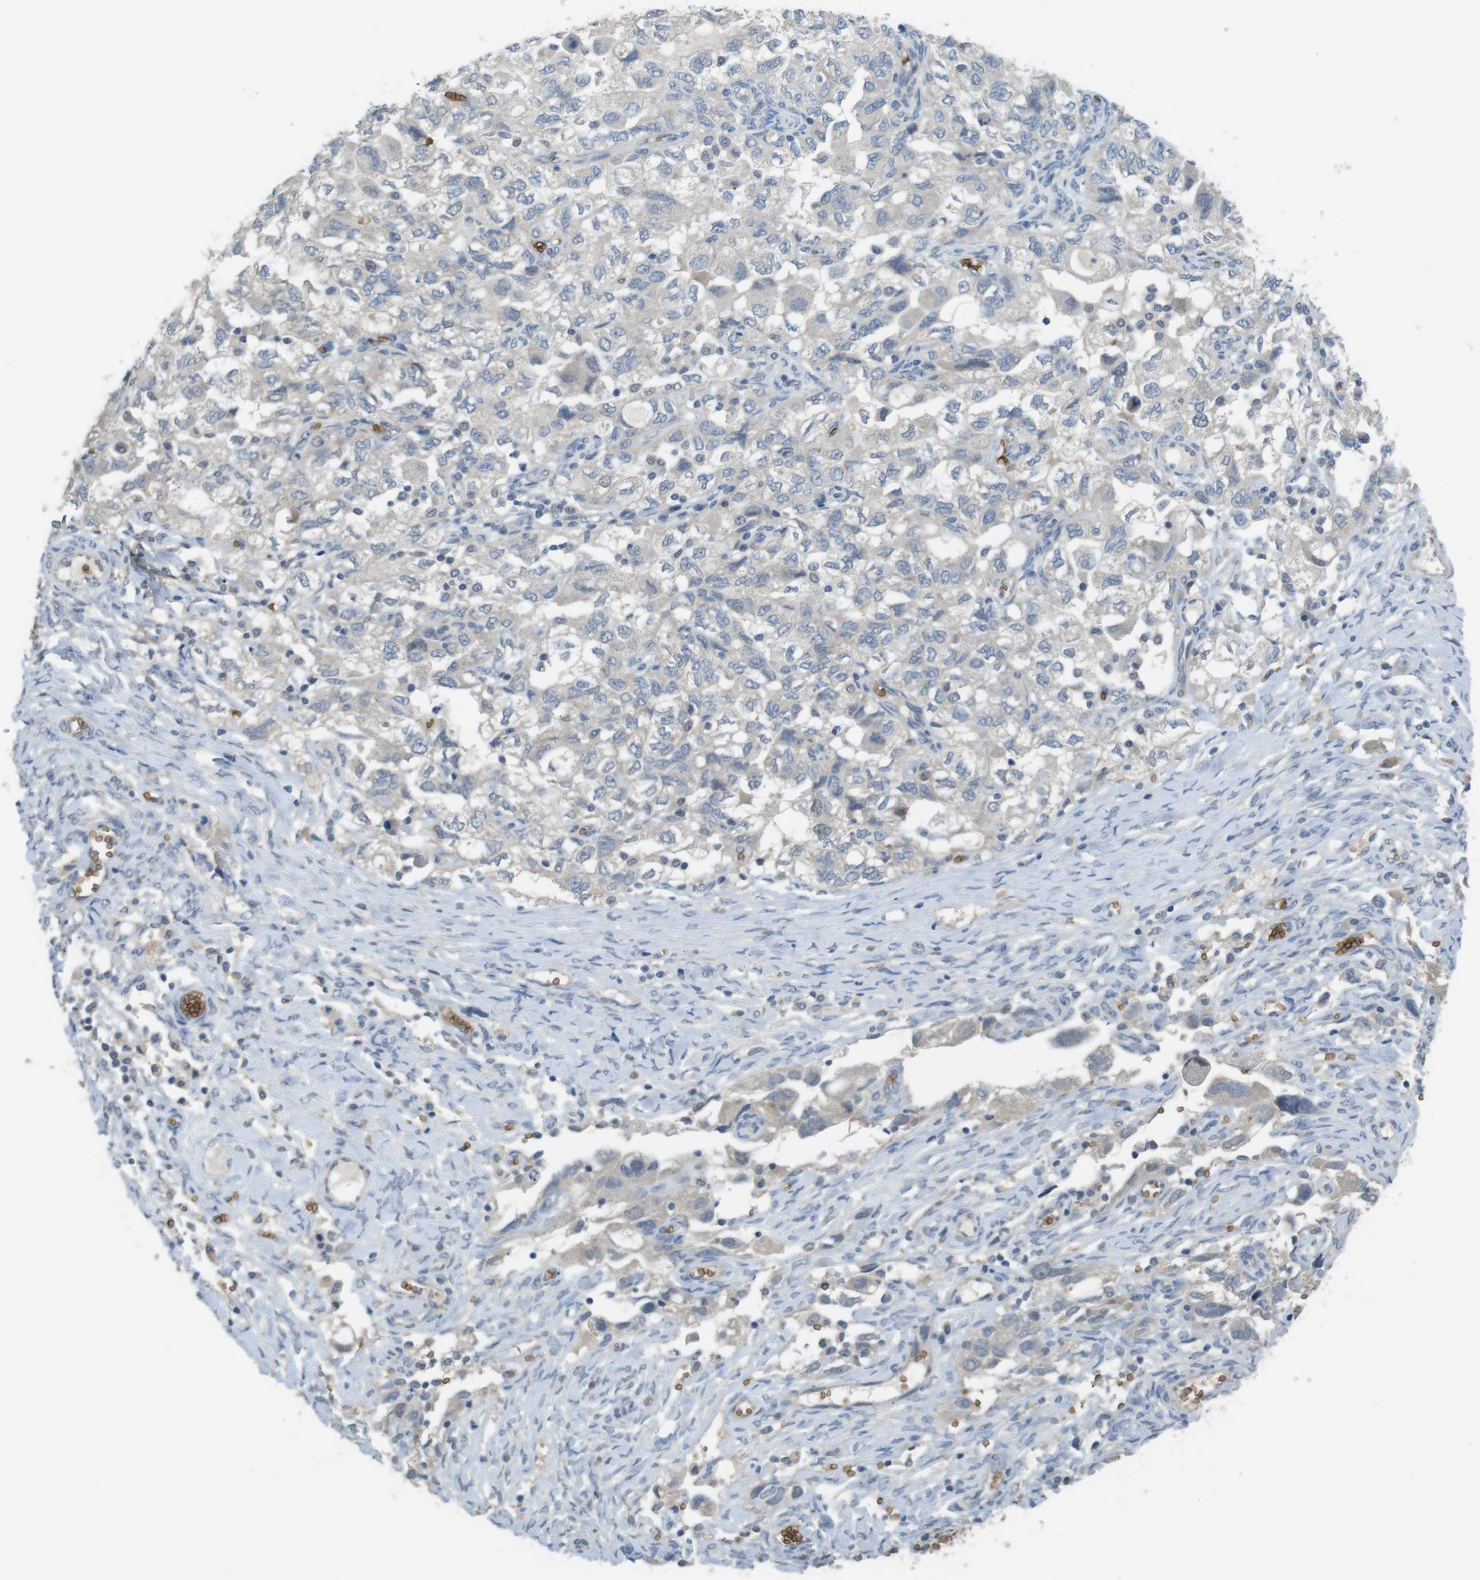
{"staining": {"intensity": "negative", "quantity": "none", "location": "none"}, "tissue": "ovarian cancer", "cell_type": "Tumor cells", "image_type": "cancer", "snomed": [{"axis": "morphology", "description": "Carcinoma, NOS"}, {"axis": "morphology", "description": "Cystadenocarcinoma, serous, NOS"}, {"axis": "topography", "description": "Ovary"}], "caption": "Tumor cells are negative for protein expression in human ovarian cancer. Brightfield microscopy of immunohistochemistry (IHC) stained with DAB (brown) and hematoxylin (blue), captured at high magnification.", "gene": "GYPA", "patient": {"sex": "female", "age": 69}}